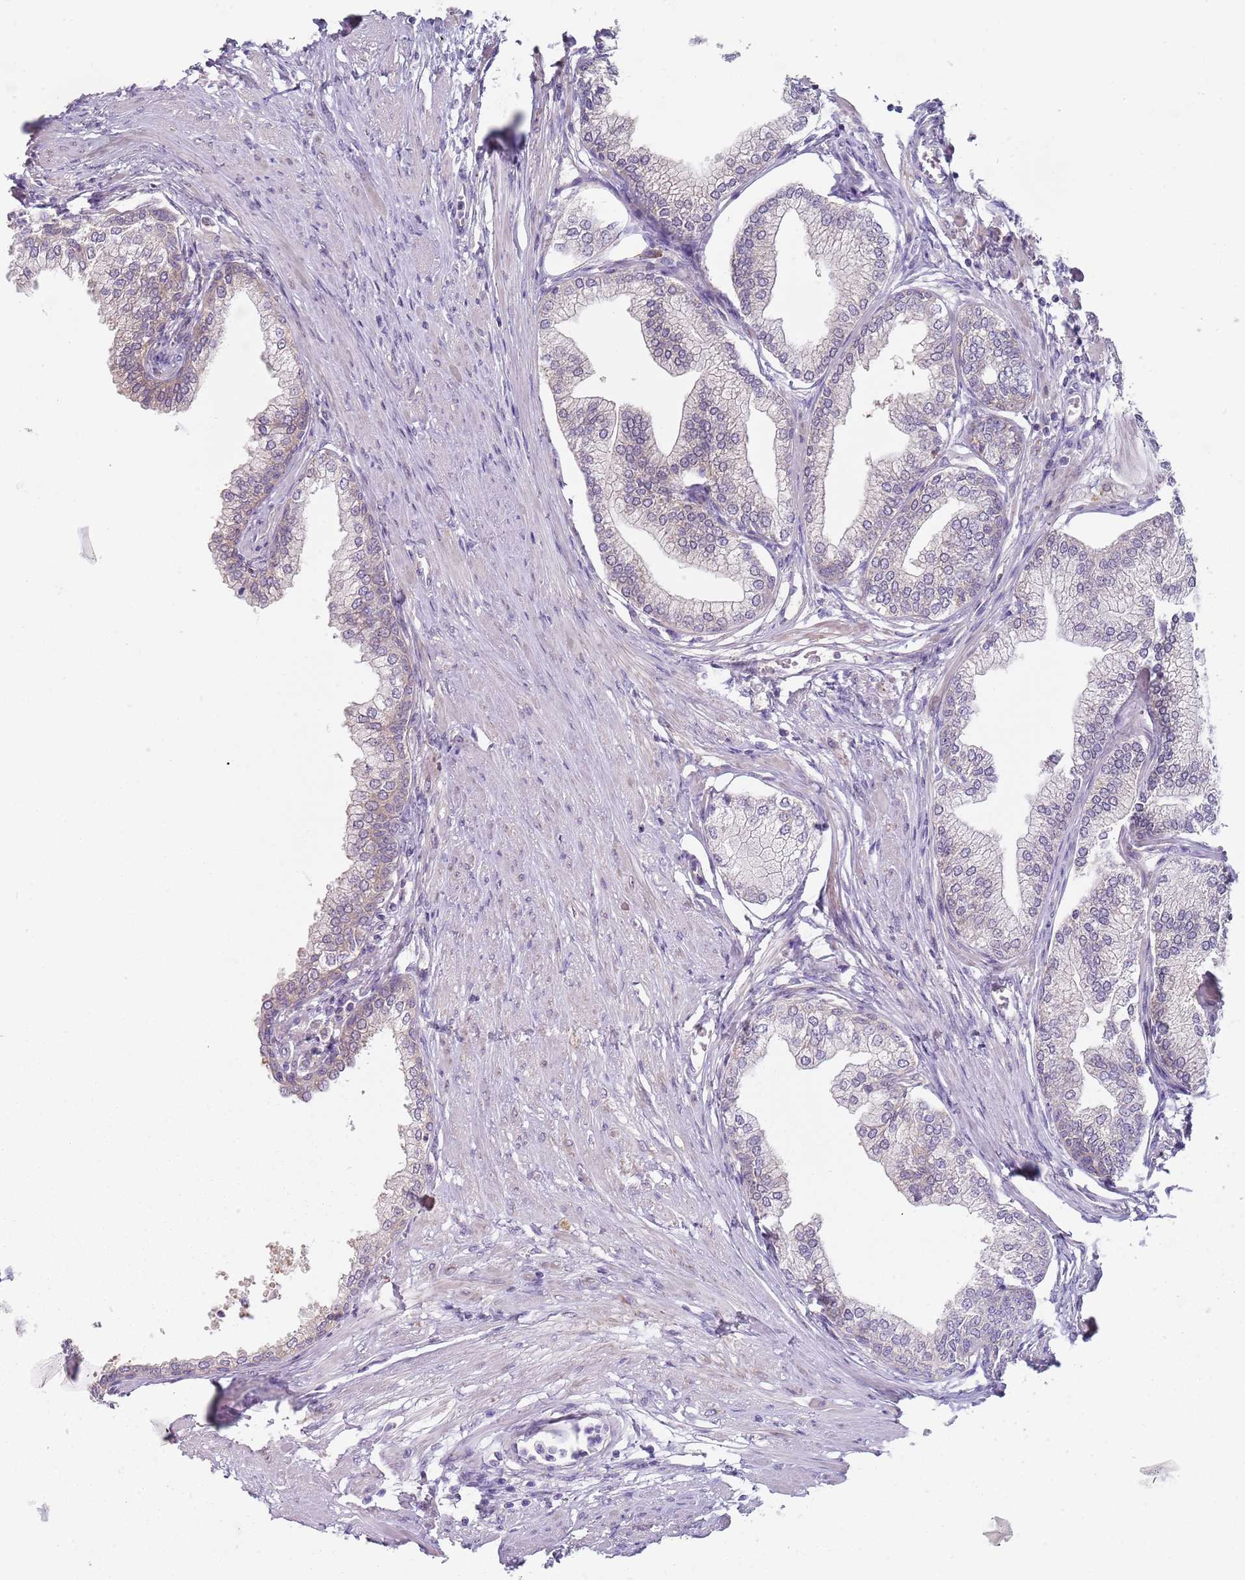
{"staining": {"intensity": "weak", "quantity": "25%-75%", "location": "cytoplasmic/membranous"}, "tissue": "prostate", "cell_type": "Glandular cells", "image_type": "normal", "snomed": [{"axis": "morphology", "description": "Normal tissue, NOS"}, {"axis": "morphology", "description": "Urothelial carcinoma, Low grade"}, {"axis": "topography", "description": "Urinary bladder"}, {"axis": "topography", "description": "Prostate"}], "caption": "The micrograph demonstrates immunohistochemical staining of normal prostate. There is weak cytoplasmic/membranous positivity is present in about 25%-75% of glandular cells. (DAB IHC, brown staining for protein, blue staining for nuclei).", "gene": "SLC26A6", "patient": {"sex": "male", "age": 60}}